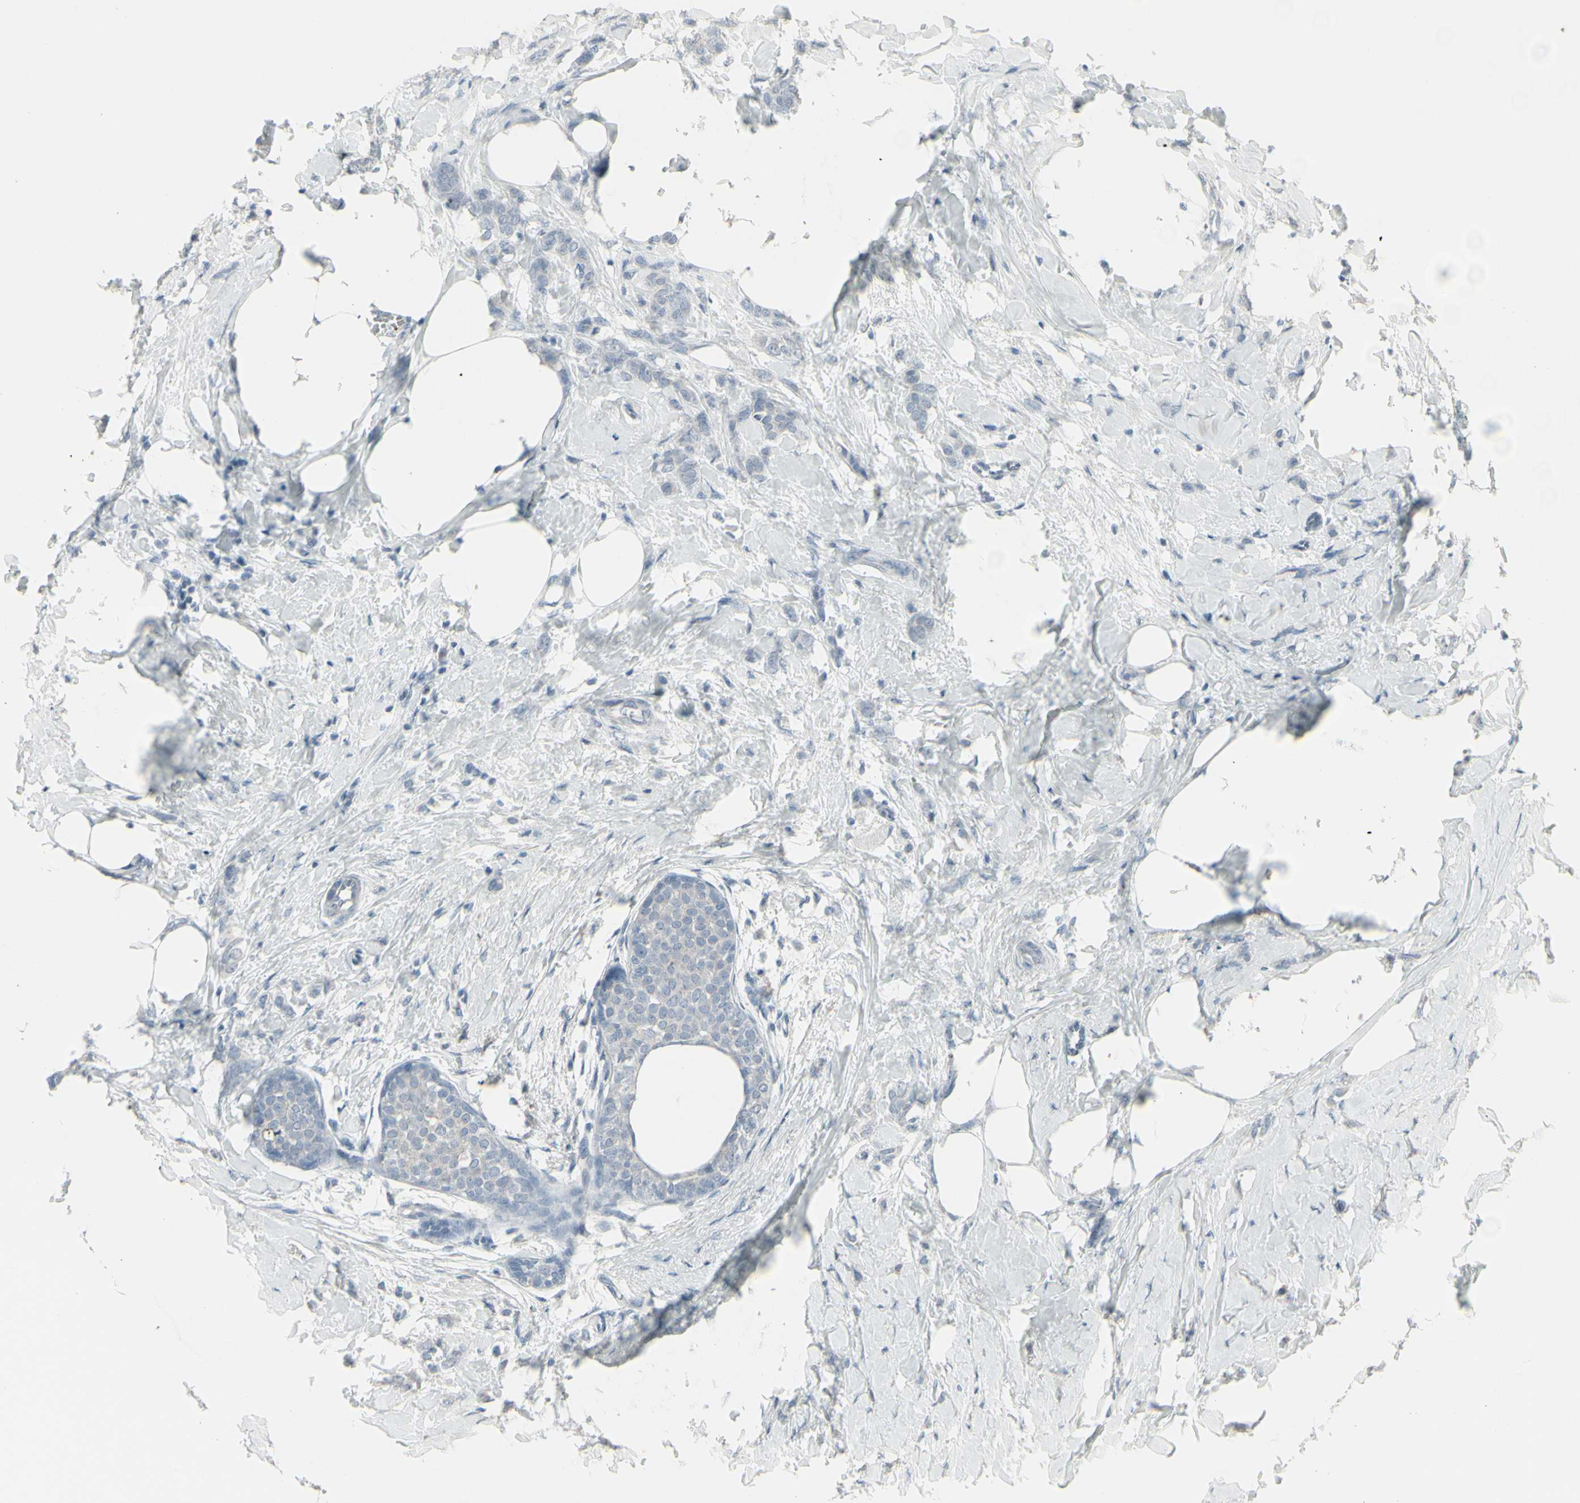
{"staining": {"intensity": "negative", "quantity": "none", "location": "none"}, "tissue": "breast cancer", "cell_type": "Tumor cells", "image_type": "cancer", "snomed": [{"axis": "morphology", "description": "Lobular carcinoma, in situ"}, {"axis": "morphology", "description": "Lobular carcinoma"}, {"axis": "topography", "description": "Breast"}], "caption": "A photomicrograph of breast cancer stained for a protein shows no brown staining in tumor cells.", "gene": "CD79B", "patient": {"sex": "female", "age": 41}}